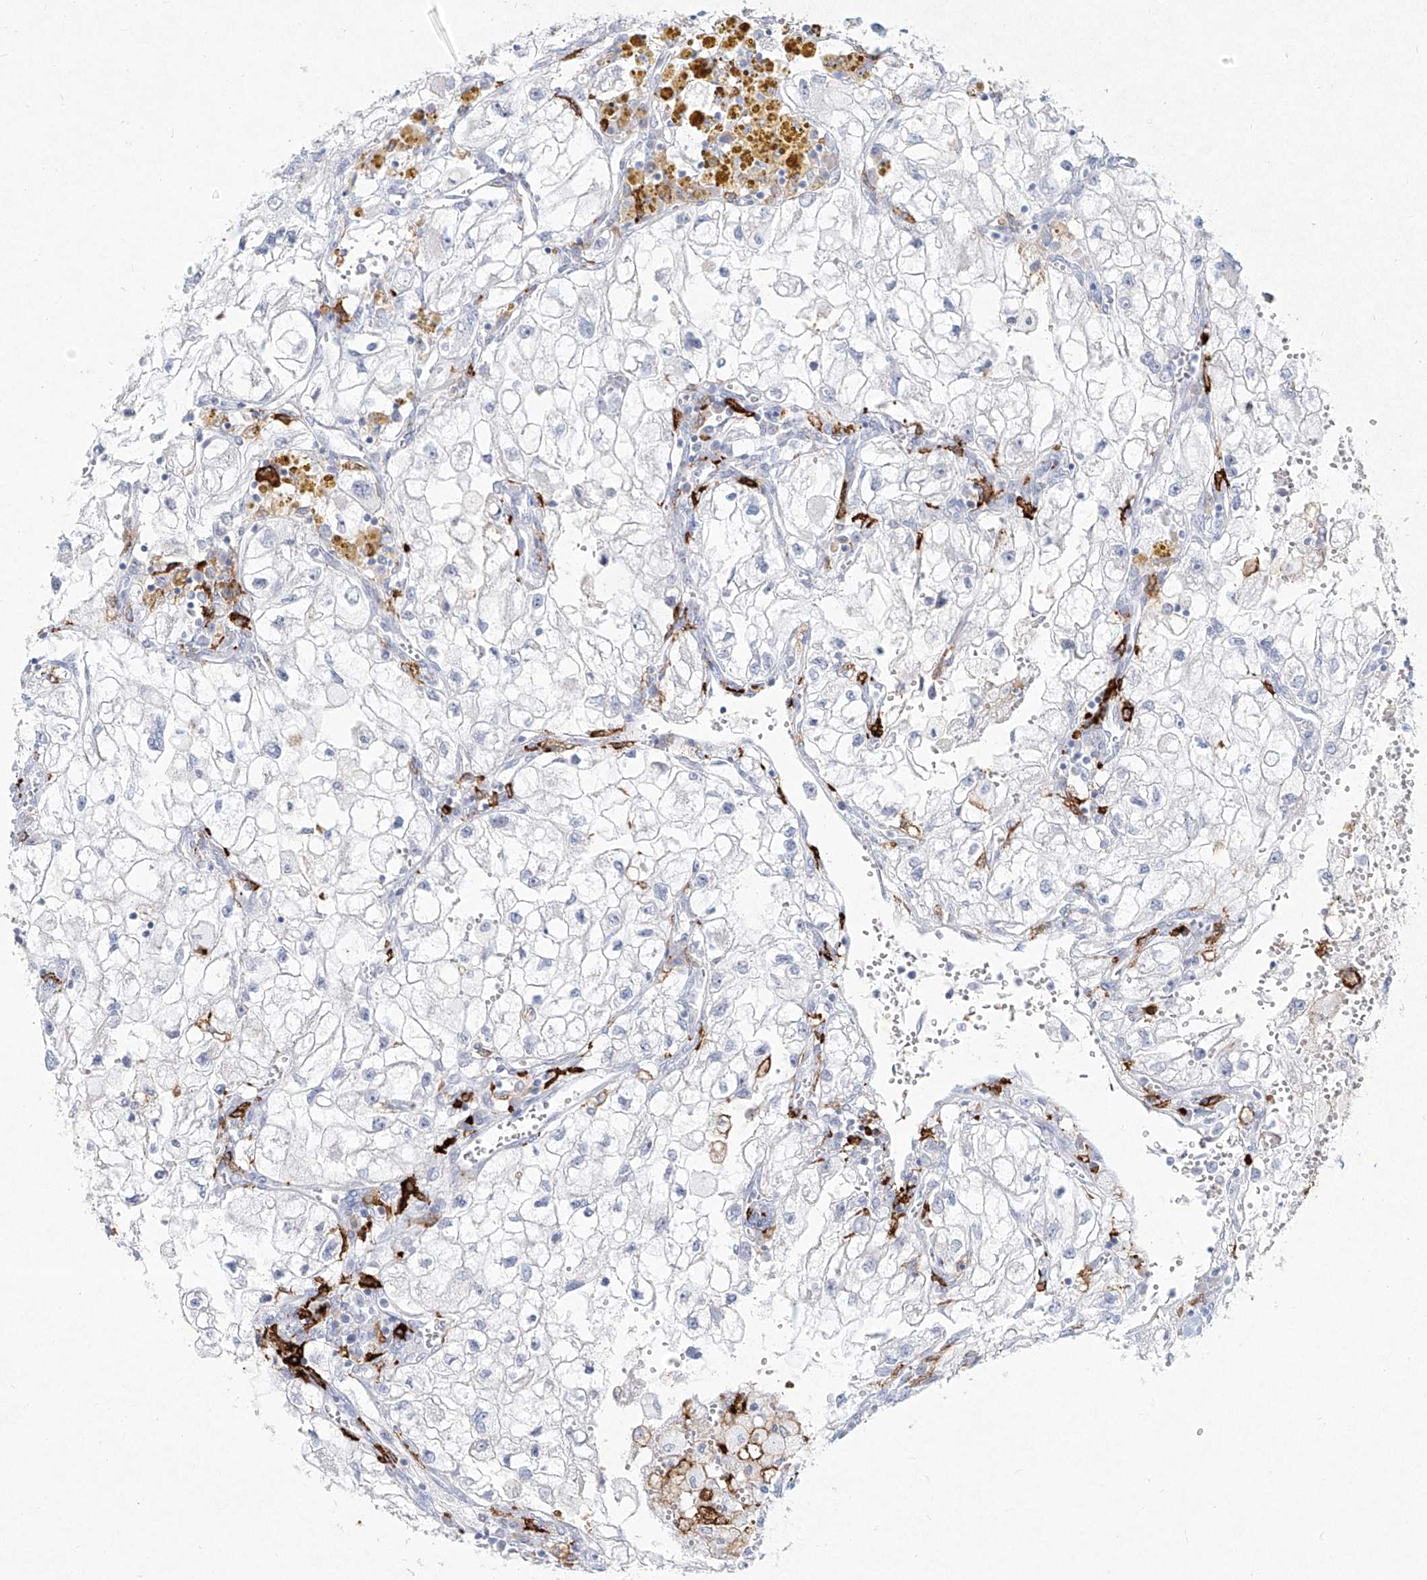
{"staining": {"intensity": "negative", "quantity": "none", "location": "none"}, "tissue": "renal cancer", "cell_type": "Tumor cells", "image_type": "cancer", "snomed": [{"axis": "morphology", "description": "Adenocarcinoma, NOS"}, {"axis": "topography", "description": "Kidney"}], "caption": "Immunohistochemistry (IHC) histopathology image of neoplastic tissue: adenocarcinoma (renal) stained with DAB reveals no significant protein expression in tumor cells.", "gene": "CD209", "patient": {"sex": "female", "age": 70}}